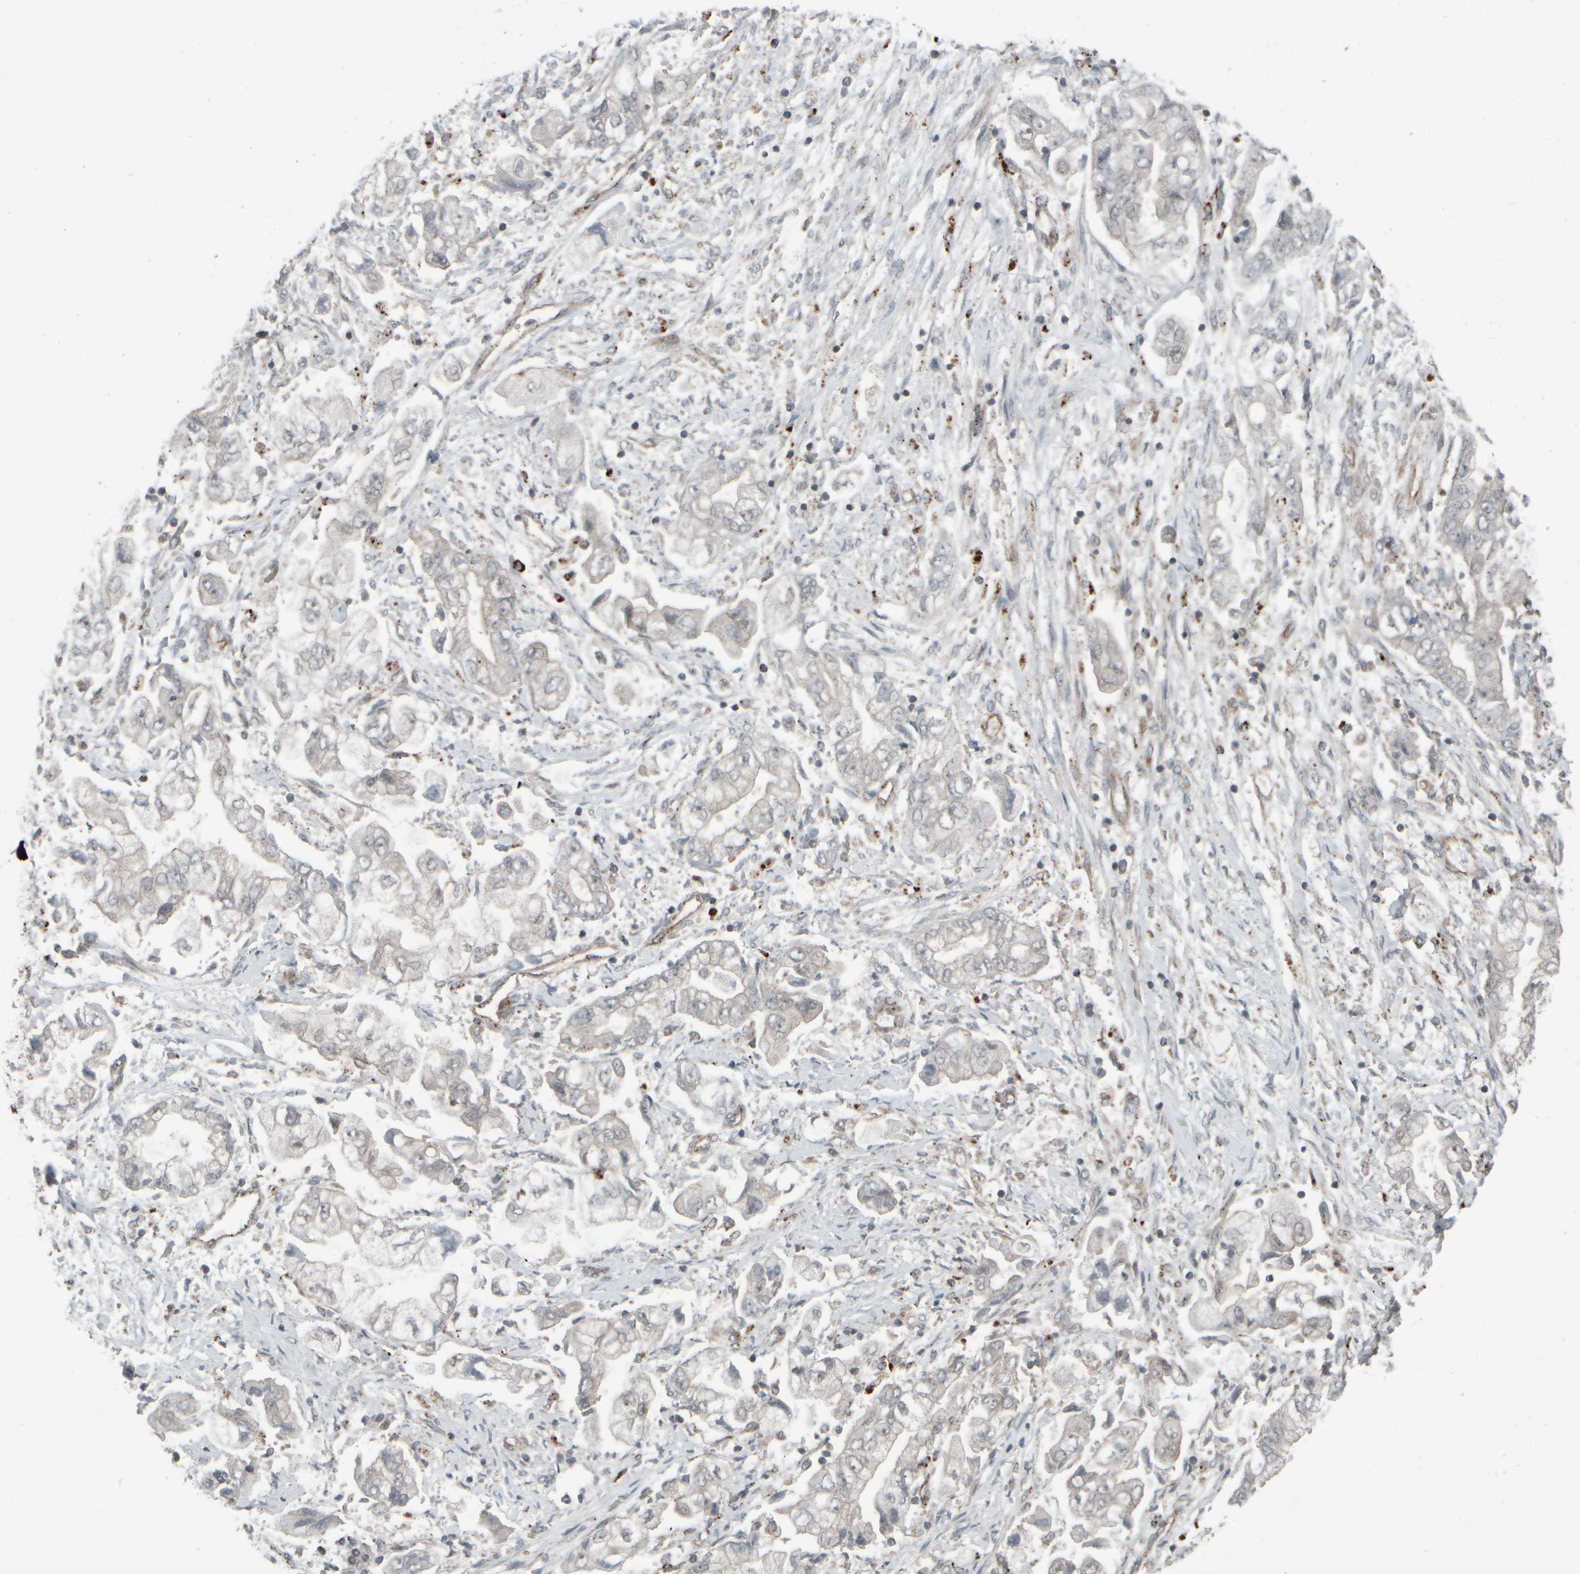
{"staining": {"intensity": "weak", "quantity": "<25%", "location": "cytoplasmic/membranous"}, "tissue": "stomach cancer", "cell_type": "Tumor cells", "image_type": "cancer", "snomed": [{"axis": "morphology", "description": "Normal tissue, NOS"}, {"axis": "morphology", "description": "Adenocarcinoma, NOS"}, {"axis": "topography", "description": "Stomach"}], "caption": "There is no significant positivity in tumor cells of adenocarcinoma (stomach).", "gene": "GIGYF1", "patient": {"sex": "male", "age": 62}}